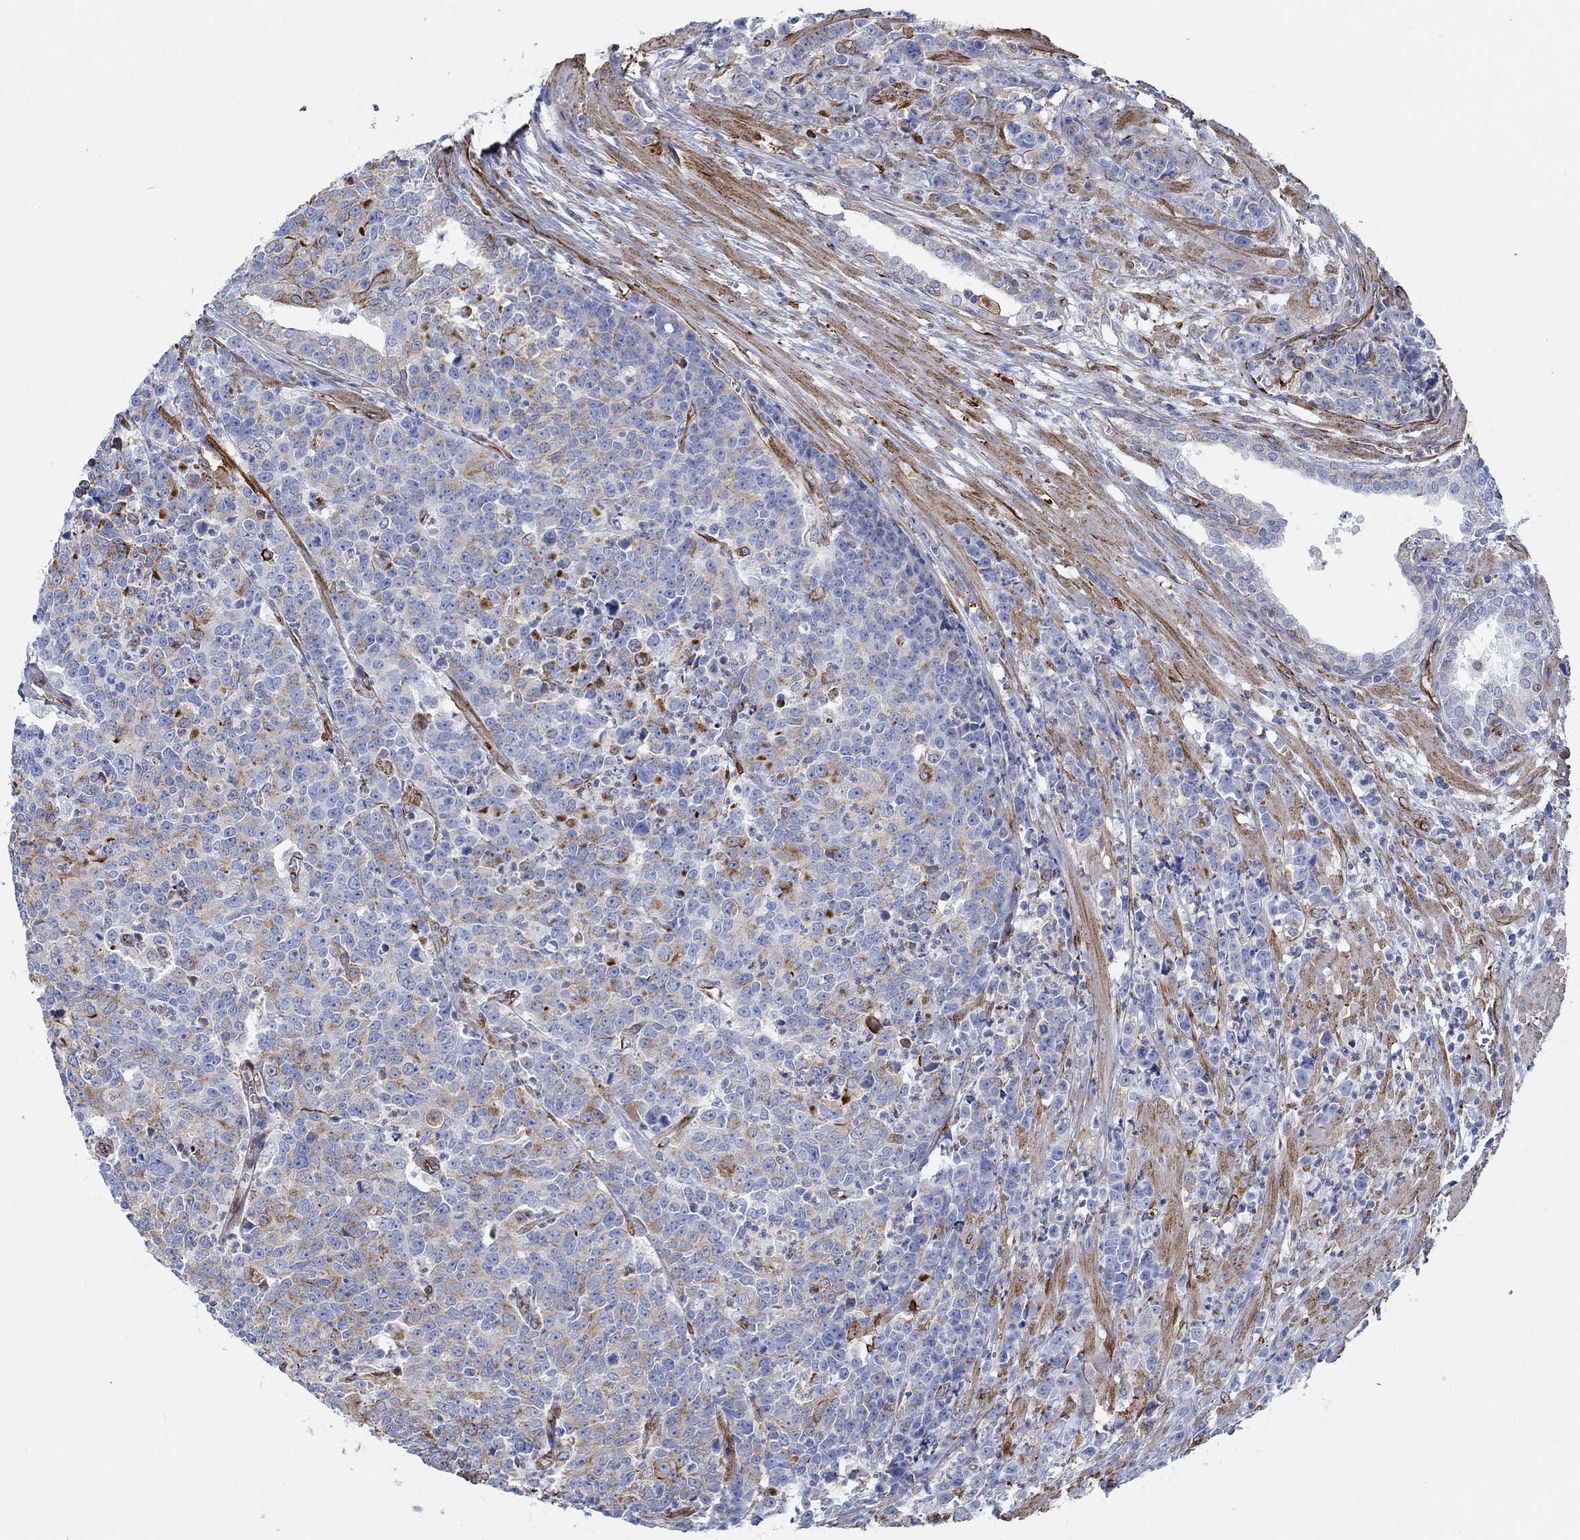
{"staining": {"intensity": "strong", "quantity": "<25%", "location": "cytoplasmic/membranous"}, "tissue": "prostate cancer", "cell_type": "Tumor cells", "image_type": "cancer", "snomed": [{"axis": "morphology", "description": "Adenocarcinoma, NOS"}, {"axis": "topography", "description": "Prostate"}], "caption": "Approximately <25% of tumor cells in human prostate adenocarcinoma show strong cytoplasmic/membranous protein positivity as visualized by brown immunohistochemical staining.", "gene": "STC2", "patient": {"sex": "male", "age": 67}}